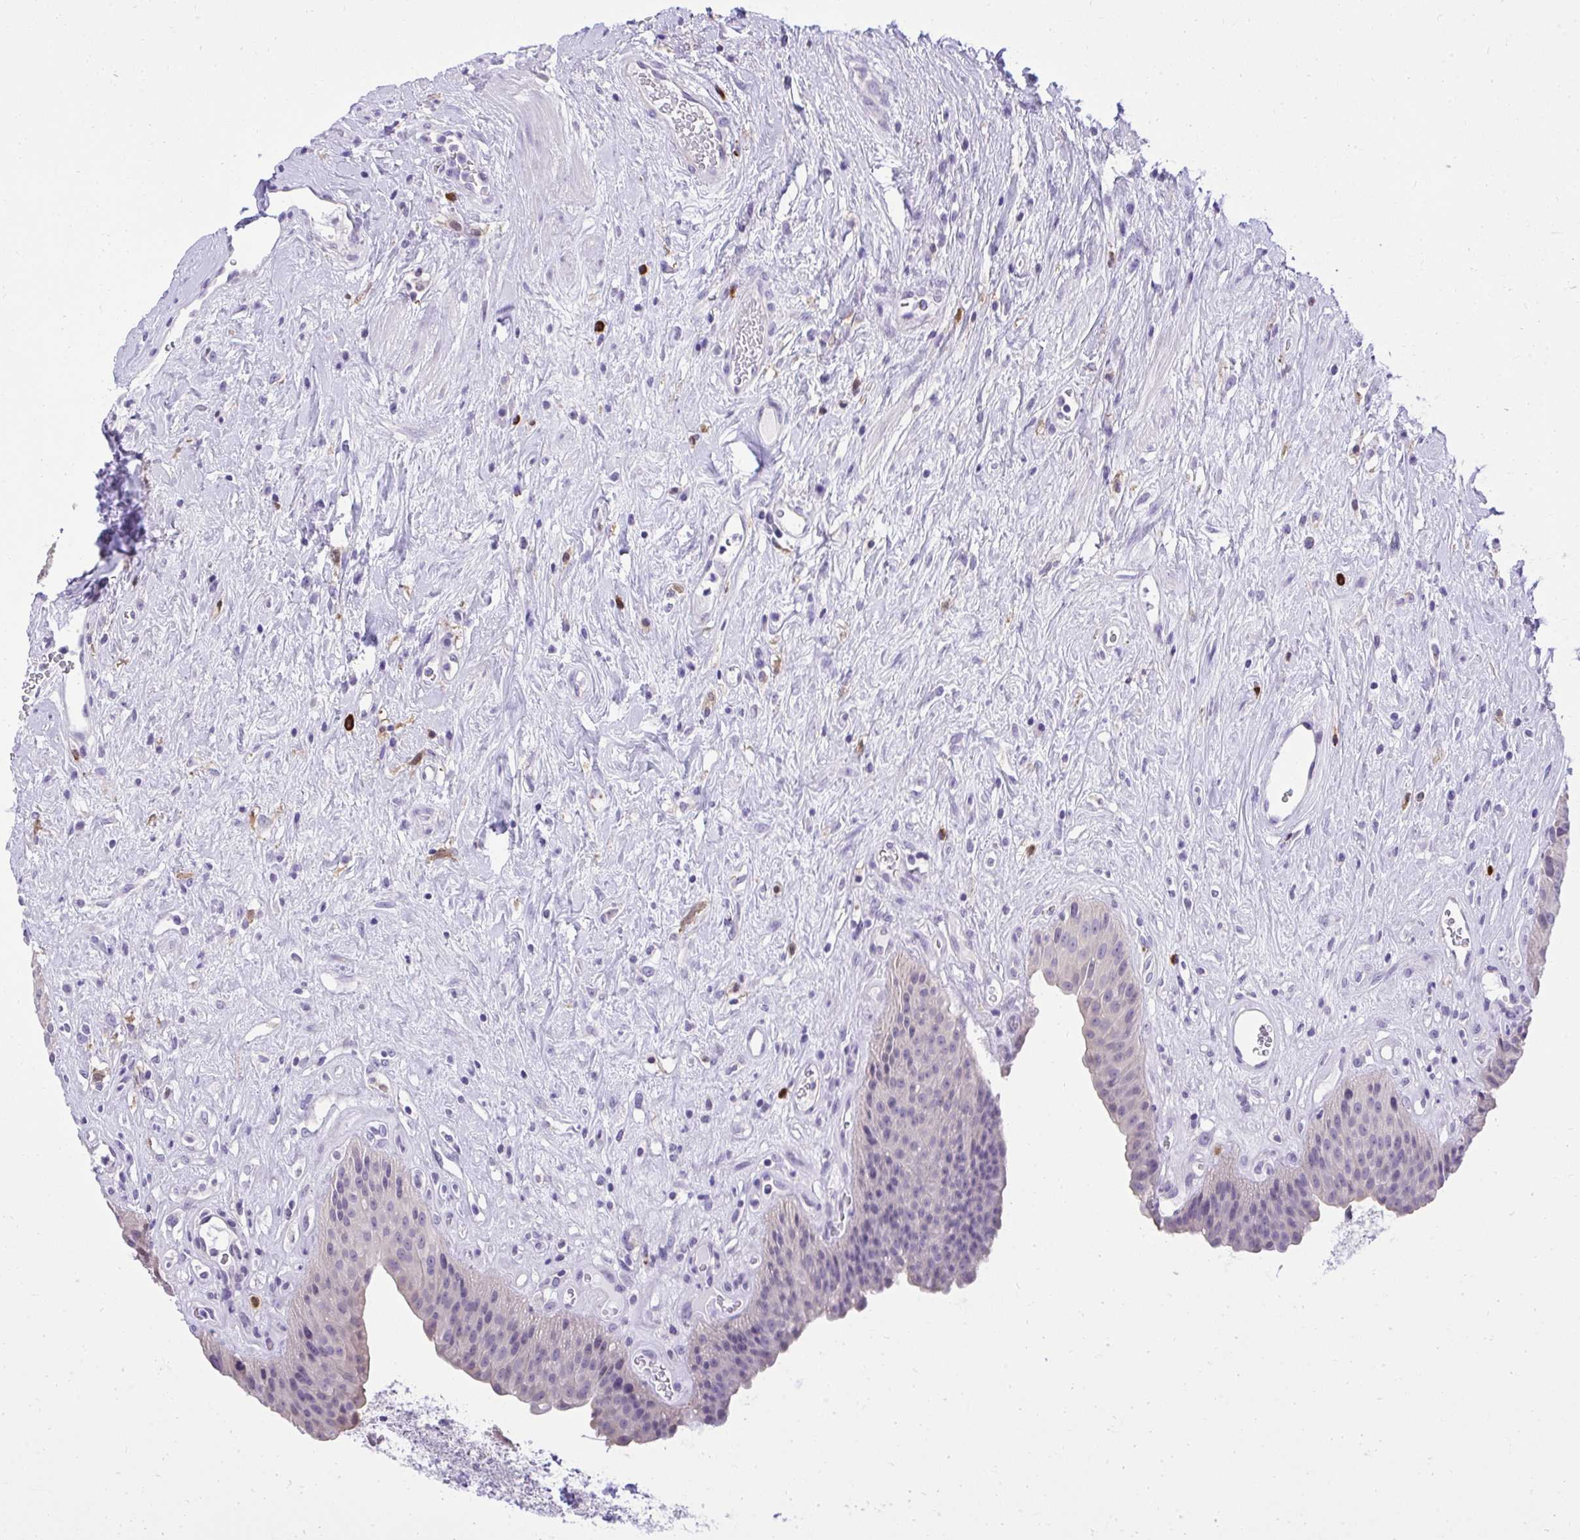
{"staining": {"intensity": "negative", "quantity": "none", "location": "none"}, "tissue": "urinary bladder", "cell_type": "Urothelial cells", "image_type": "normal", "snomed": [{"axis": "morphology", "description": "Normal tissue, NOS"}, {"axis": "topography", "description": "Urinary bladder"}], "caption": "Immunohistochemistry (IHC) micrograph of normal urinary bladder: urinary bladder stained with DAB (3,3'-diaminobenzidine) reveals no significant protein expression in urothelial cells. Brightfield microscopy of immunohistochemistry (IHC) stained with DAB (brown) and hematoxylin (blue), captured at high magnification.", "gene": "PSD", "patient": {"sex": "female", "age": 56}}